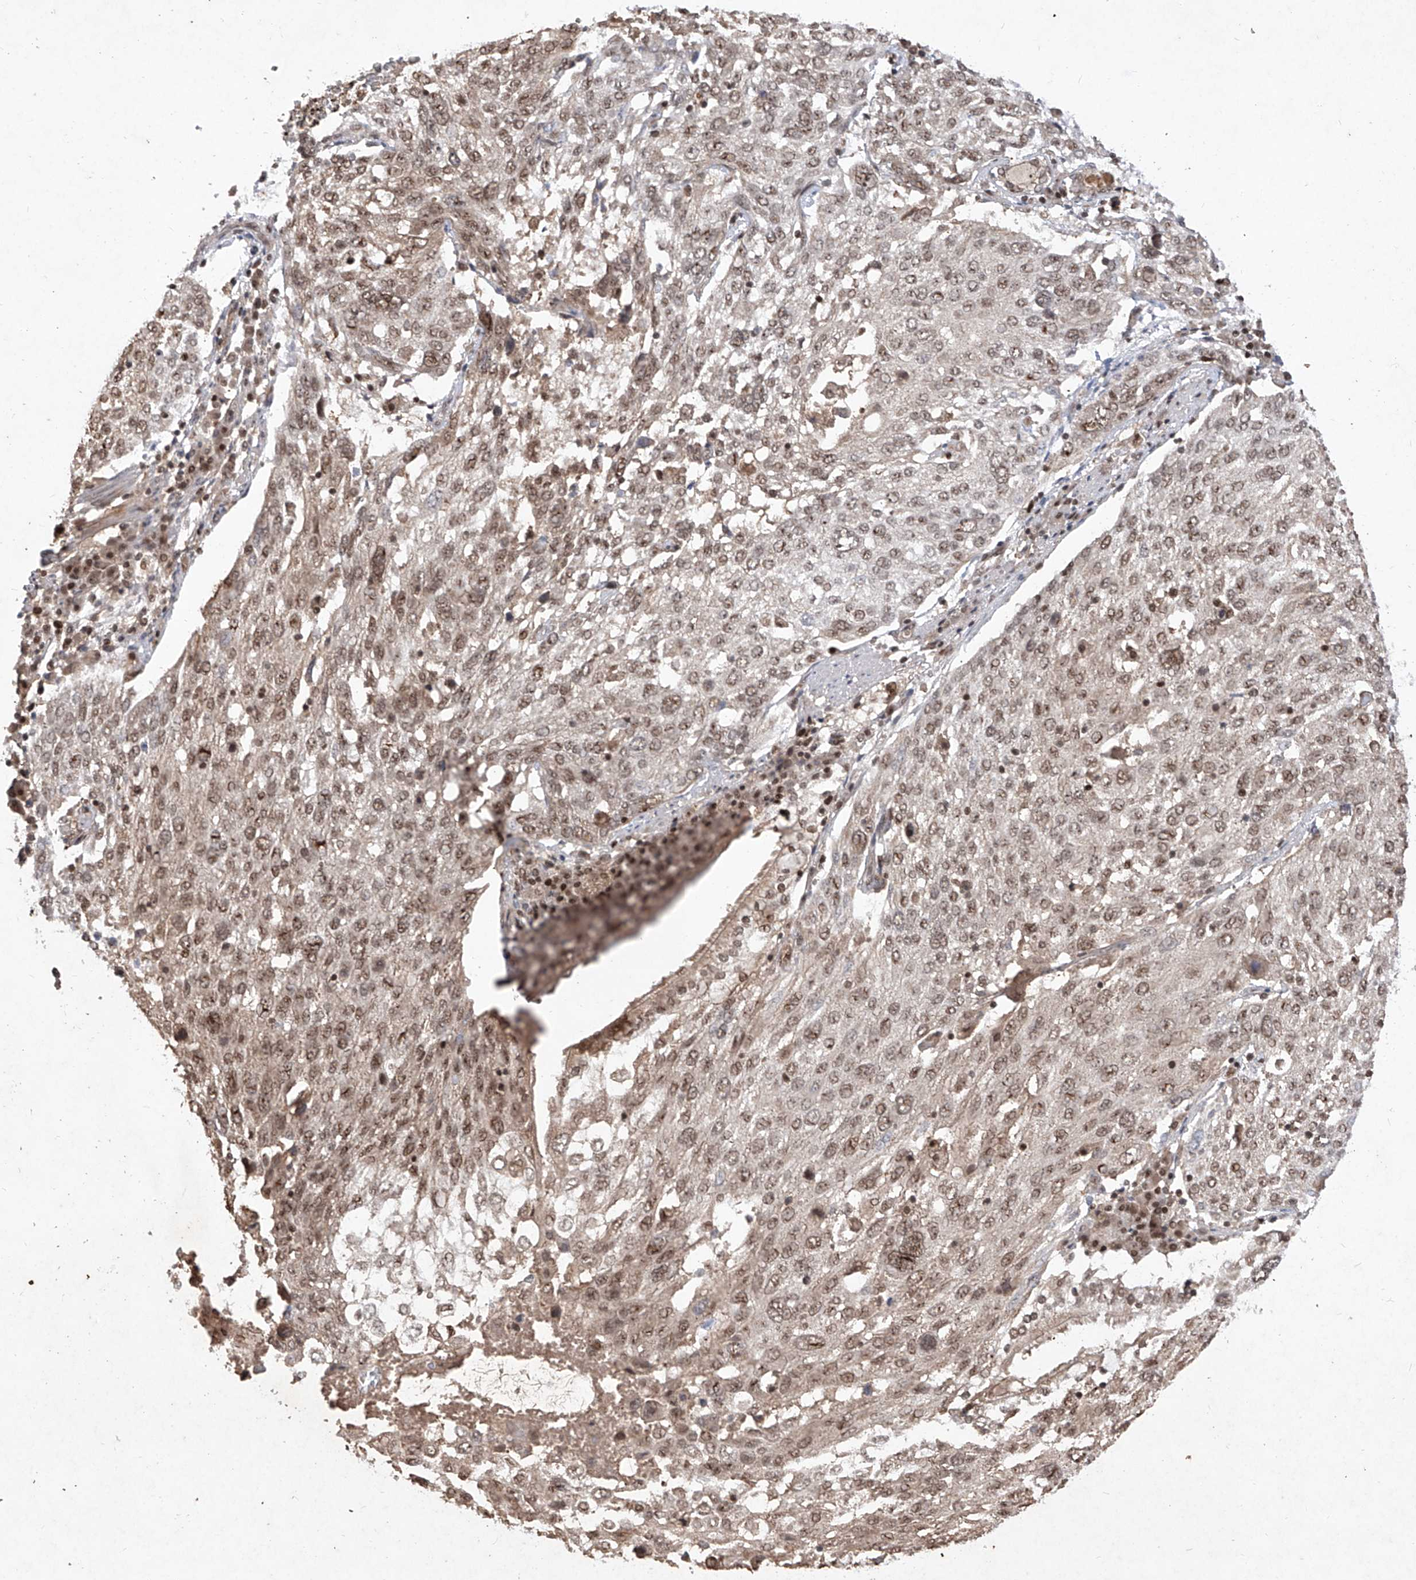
{"staining": {"intensity": "moderate", "quantity": ">75%", "location": "nuclear"}, "tissue": "lung cancer", "cell_type": "Tumor cells", "image_type": "cancer", "snomed": [{"axis": "morphology", "description": "Squamous cell carcinoma, NOS"}, {"axis": "topography", "description": "Lung"}], "caption": "Lung cancer (squamous cell carcinoma) tissue exhibits moderate nuclear positivity in about >75% of tumor cells", "gene": "IRF2", "patient": {"sex": "male", "age": 65}}